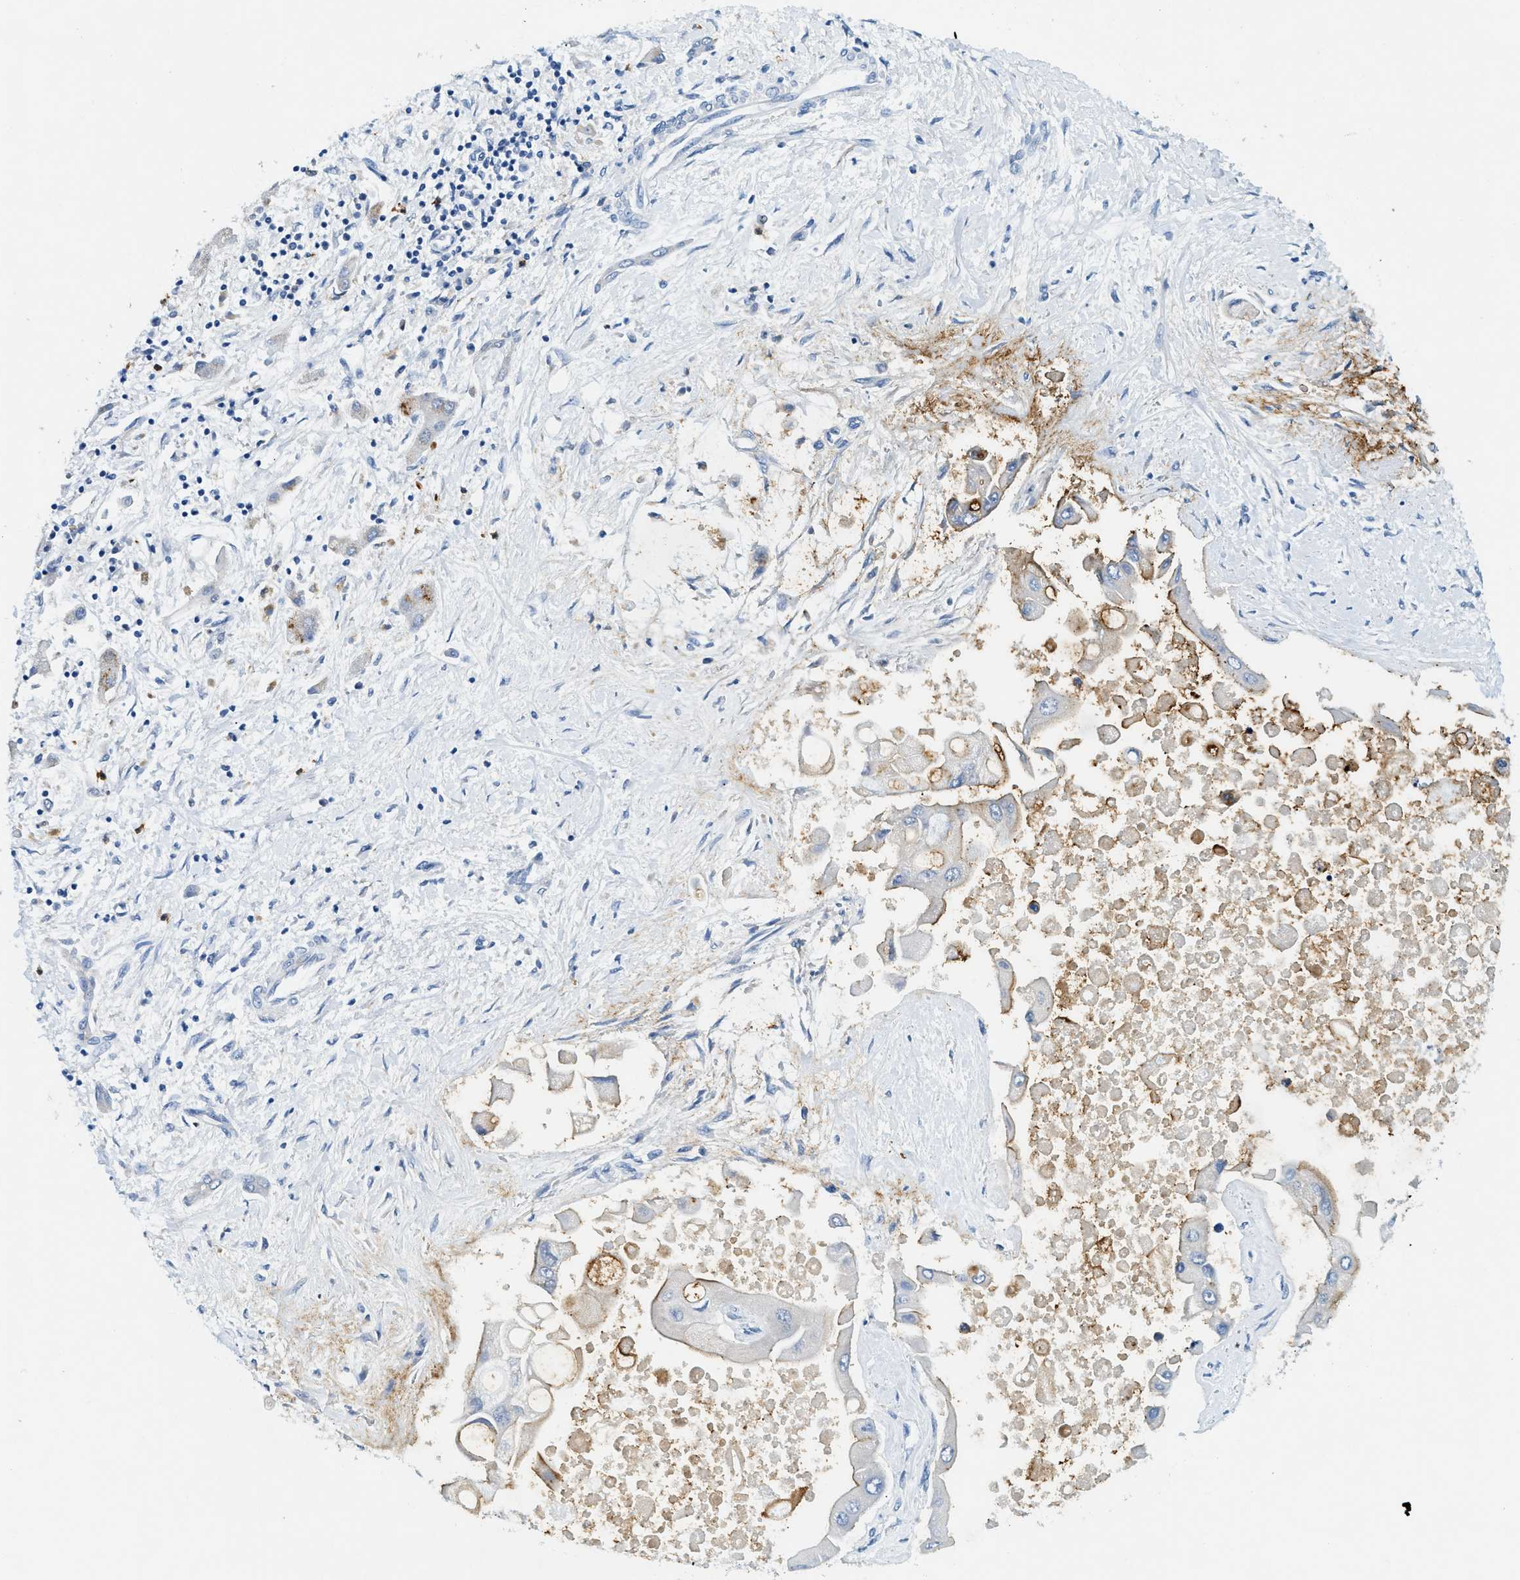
{"staining": {"intensity": "negative", "quantity": "none", "location": "none"}, "tissue": "liver cancer", "cell_type": "Tumor cells", "image_type": "cancer", "snomed": [{"axis": "morphology", "description": "Cholangiocarcinoma"}, {"axis": "topography", "description": "Liver"}], "caption": "Immunohistochemical staining of human liver cancer exhibits no significant positivity in tumor cells.", "gene": "ZDHHC13", "patient": {"sex": "male", "age": 50}}